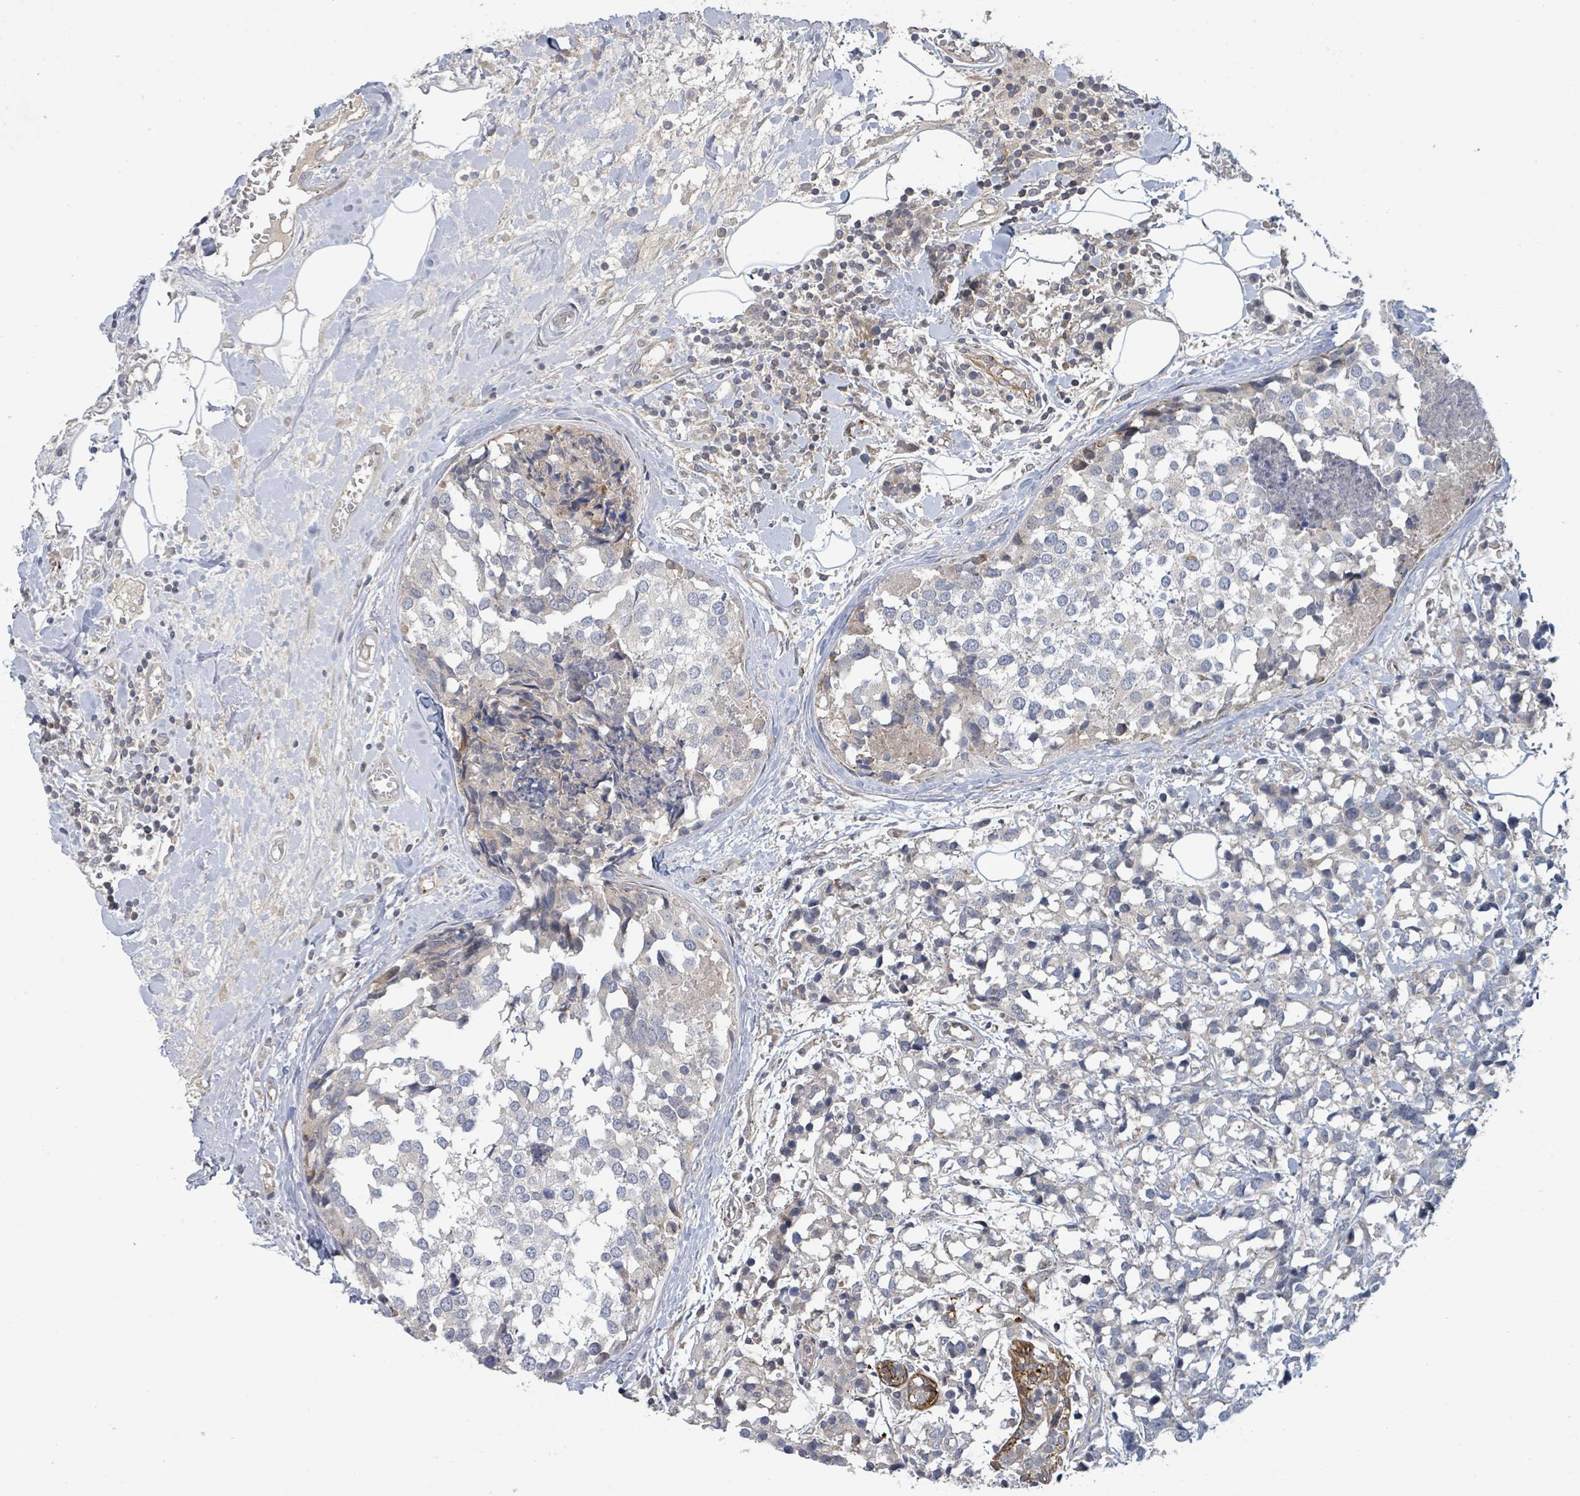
{"staining": {"intensity": "negative", "quantity": "none", "location": "none"}, "tissue": "breast cancer", "cell_type": "Tumor cells", "image_type": "cancer", "snomed": [{"axis": "morphology", "description": "Lobular carcinoma"}, {"axis": "topography", "description": "Breast"}], "caption": "Tumor cells are negative for protein expression in human lobular carcinoma (breast).", "gene": "COL5A3", "patient": {"sex": "female", "age": 59}}